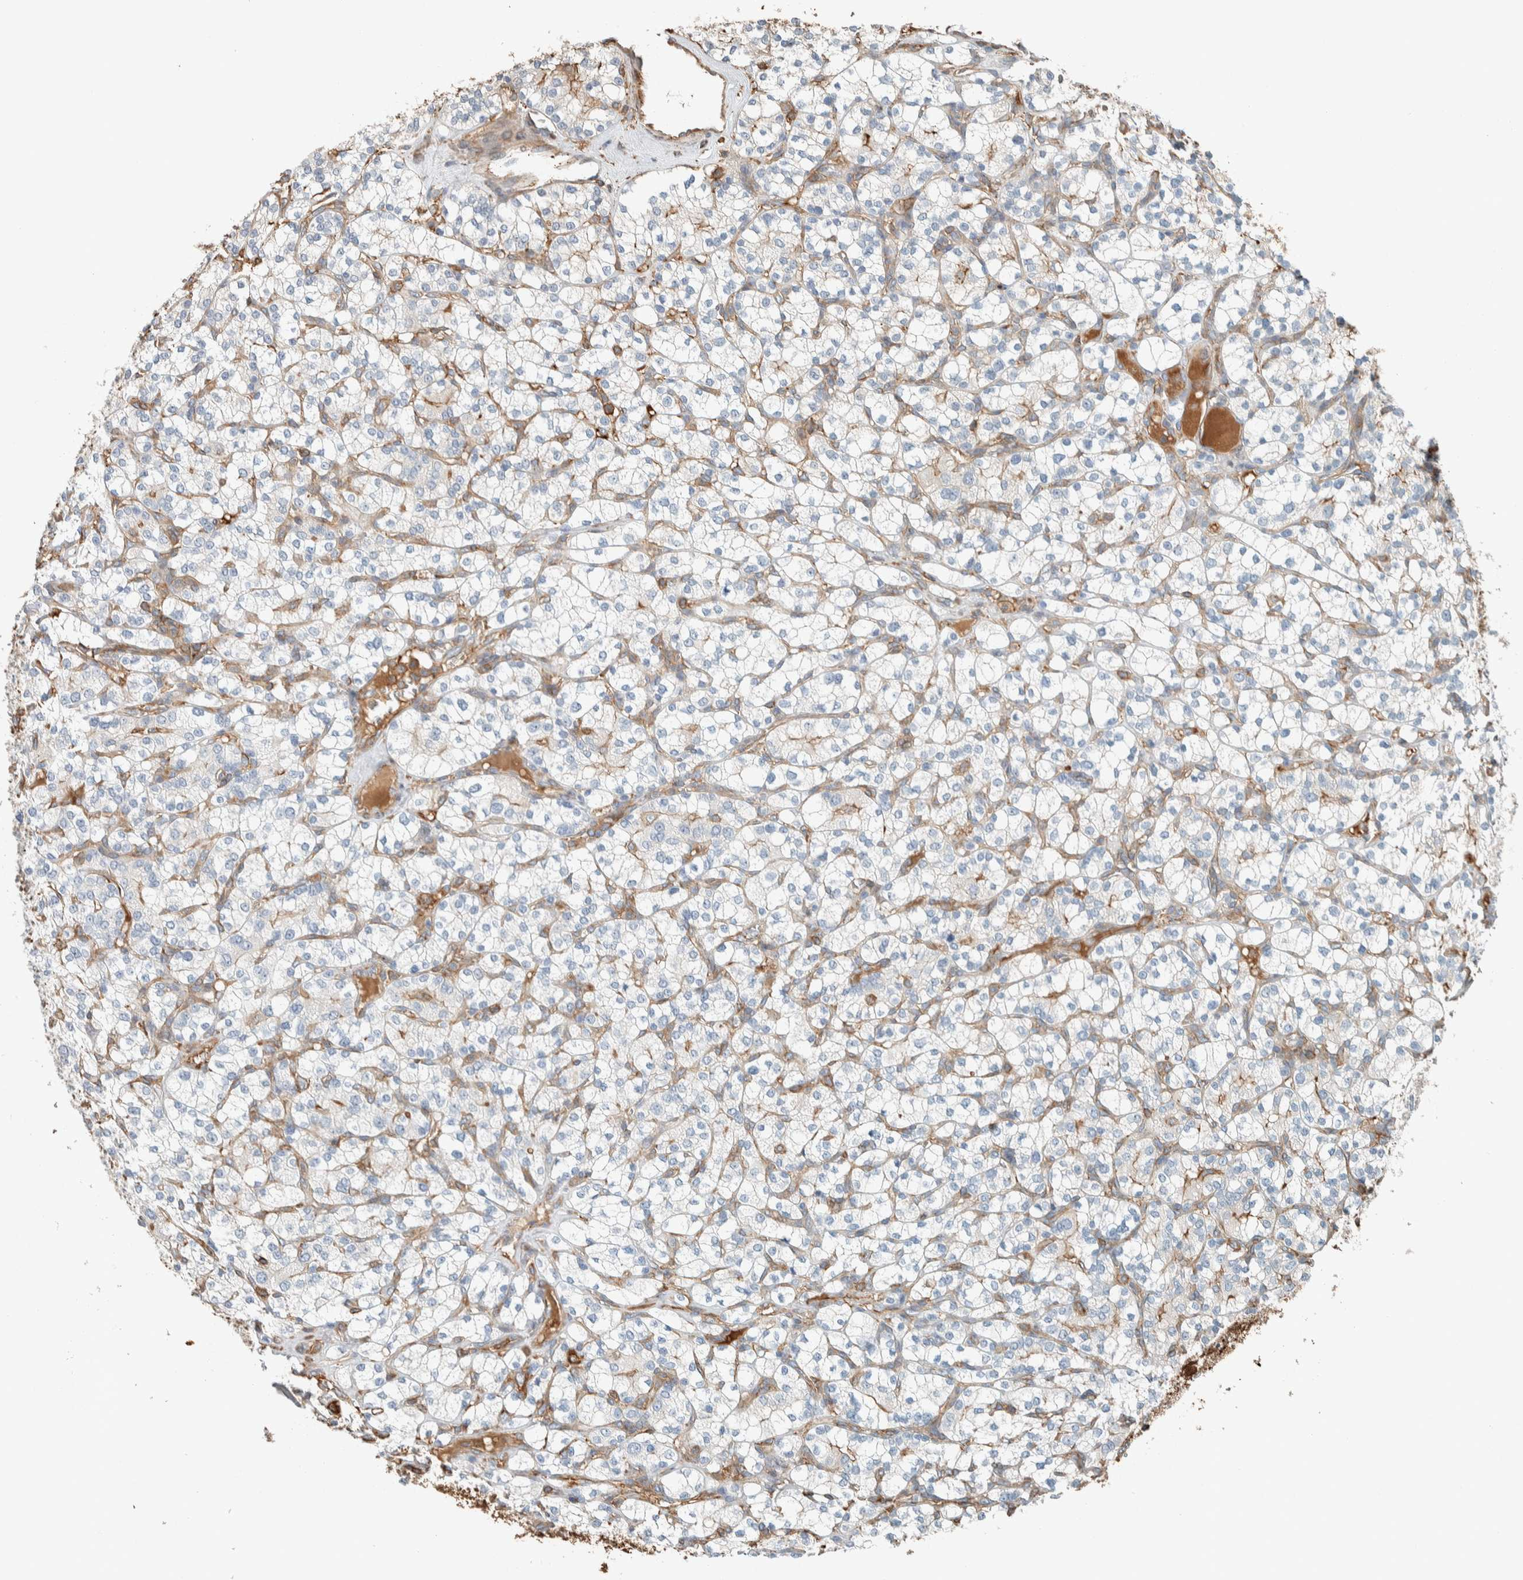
{"staining": {"intensity": "negative", "quantity": "none", "location": "none"}, "tissue": "renal cancer", "cell_type": "Tumor cells", "image_type": "cancer", "snomed": [{"axis": "morphology", "description": "Adenocarcinoma, NOS"}, {"axis": "topography", "description": "Kidney"}], "caption": "Immunohistochemical staining of human renal cancer (adenocarcinoma) displays no significant expression in tumor cells.", "gene": "CTBP2", "patient": {"sex": "male", "age": 77}}